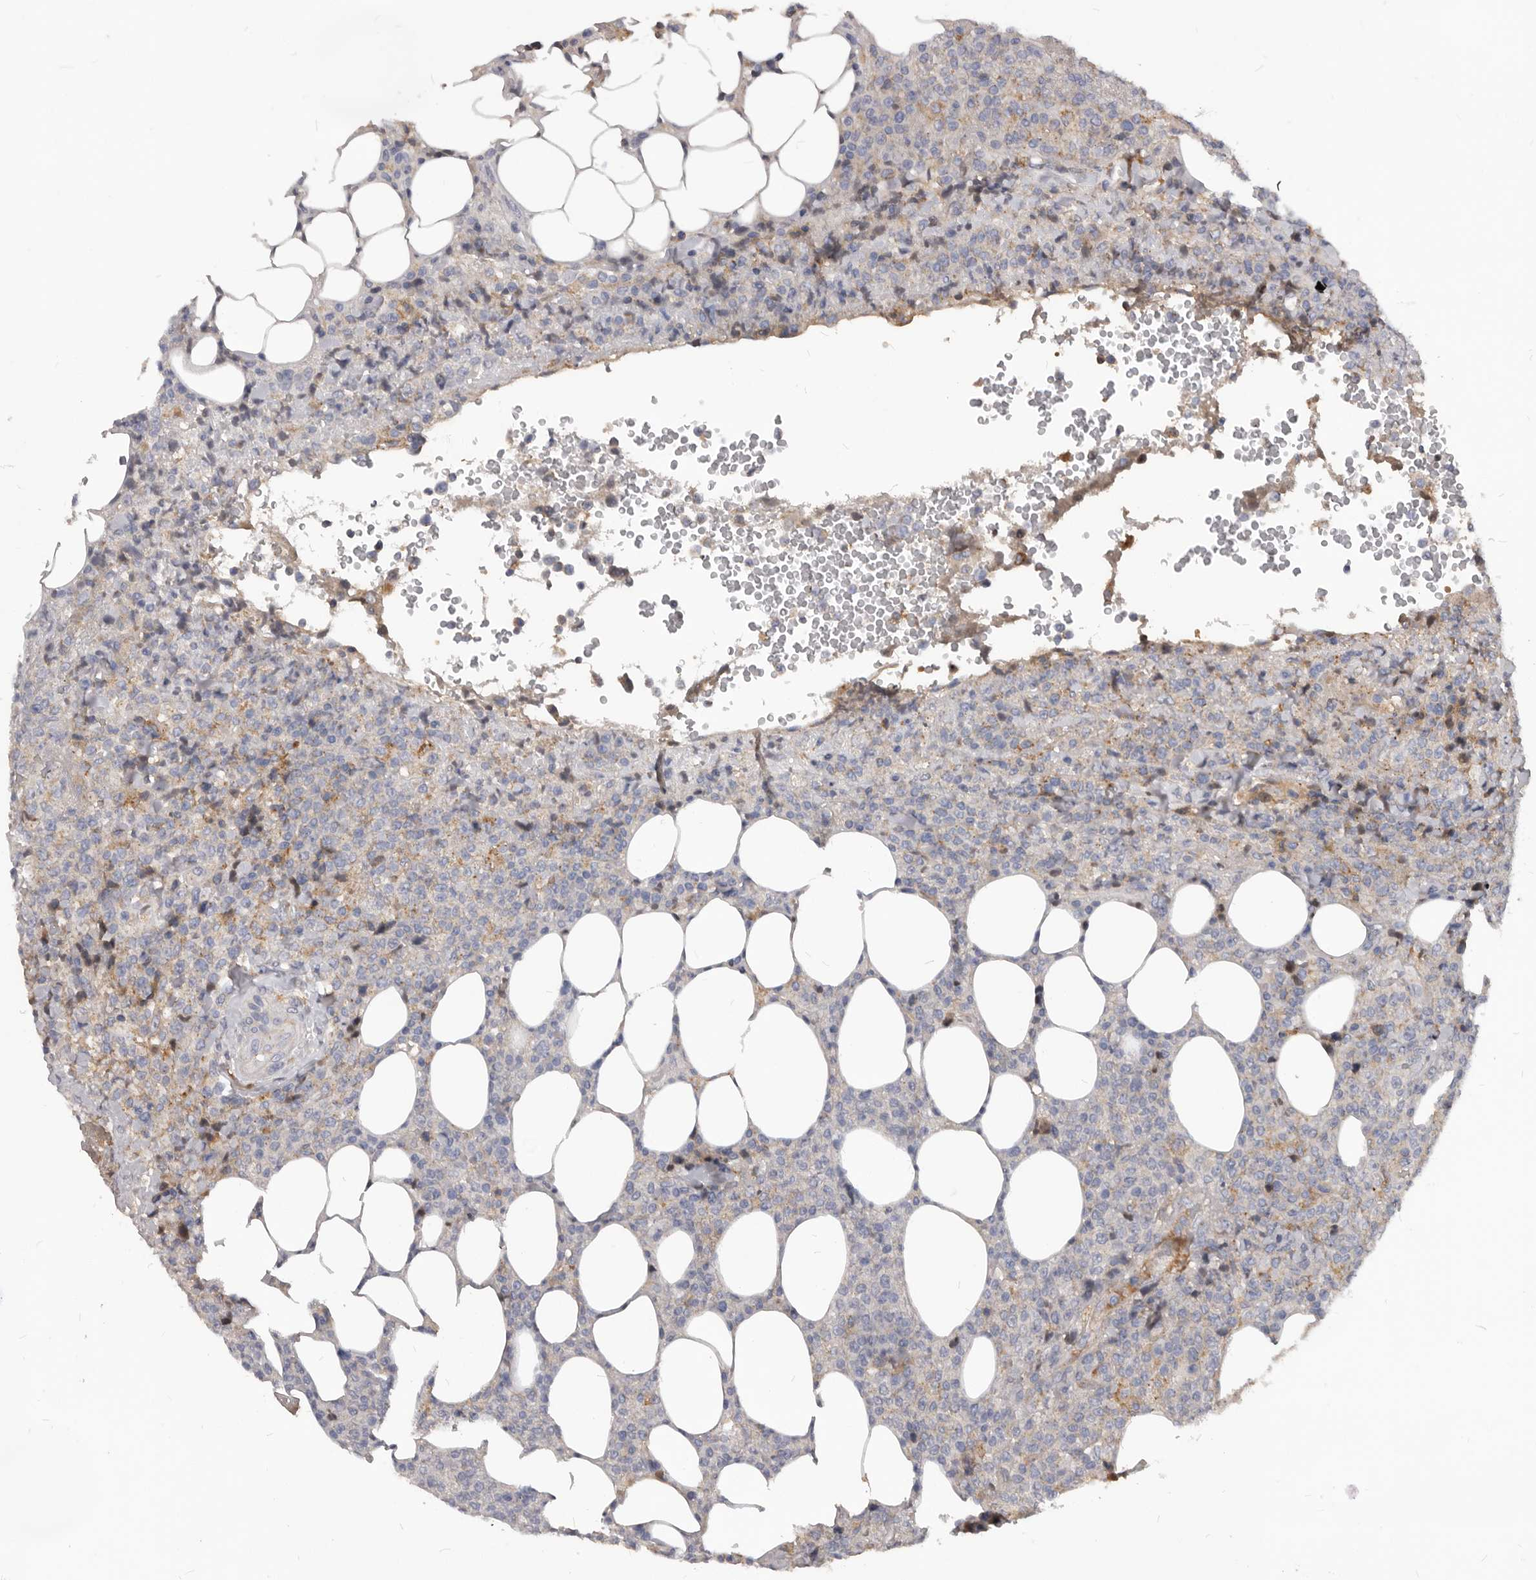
{"staining": {"intensity": "moderate", "quantity": "<25%", "location": "cytoplasmic/membranous"}, "tissue": "lymphoma", "cell_type": "Tumor cells", "image_type": "cancer", "snomed": [{"axis": "morphology", "description": "Malignant lymphoma, non-Hodgkin's type, High grade"}, {"axis": "topography", "description": "Lymph node"}], "caption": "Protein staining by immunohistochemistry reveals moderate cytoplasmic/membranous positivity in about <25% of tumor cells in malignant lymphoma, non-Hodgkin's type (high-grade).", "gene": "PI4K2A", "patient": {"sex": "male", "age": 13}}